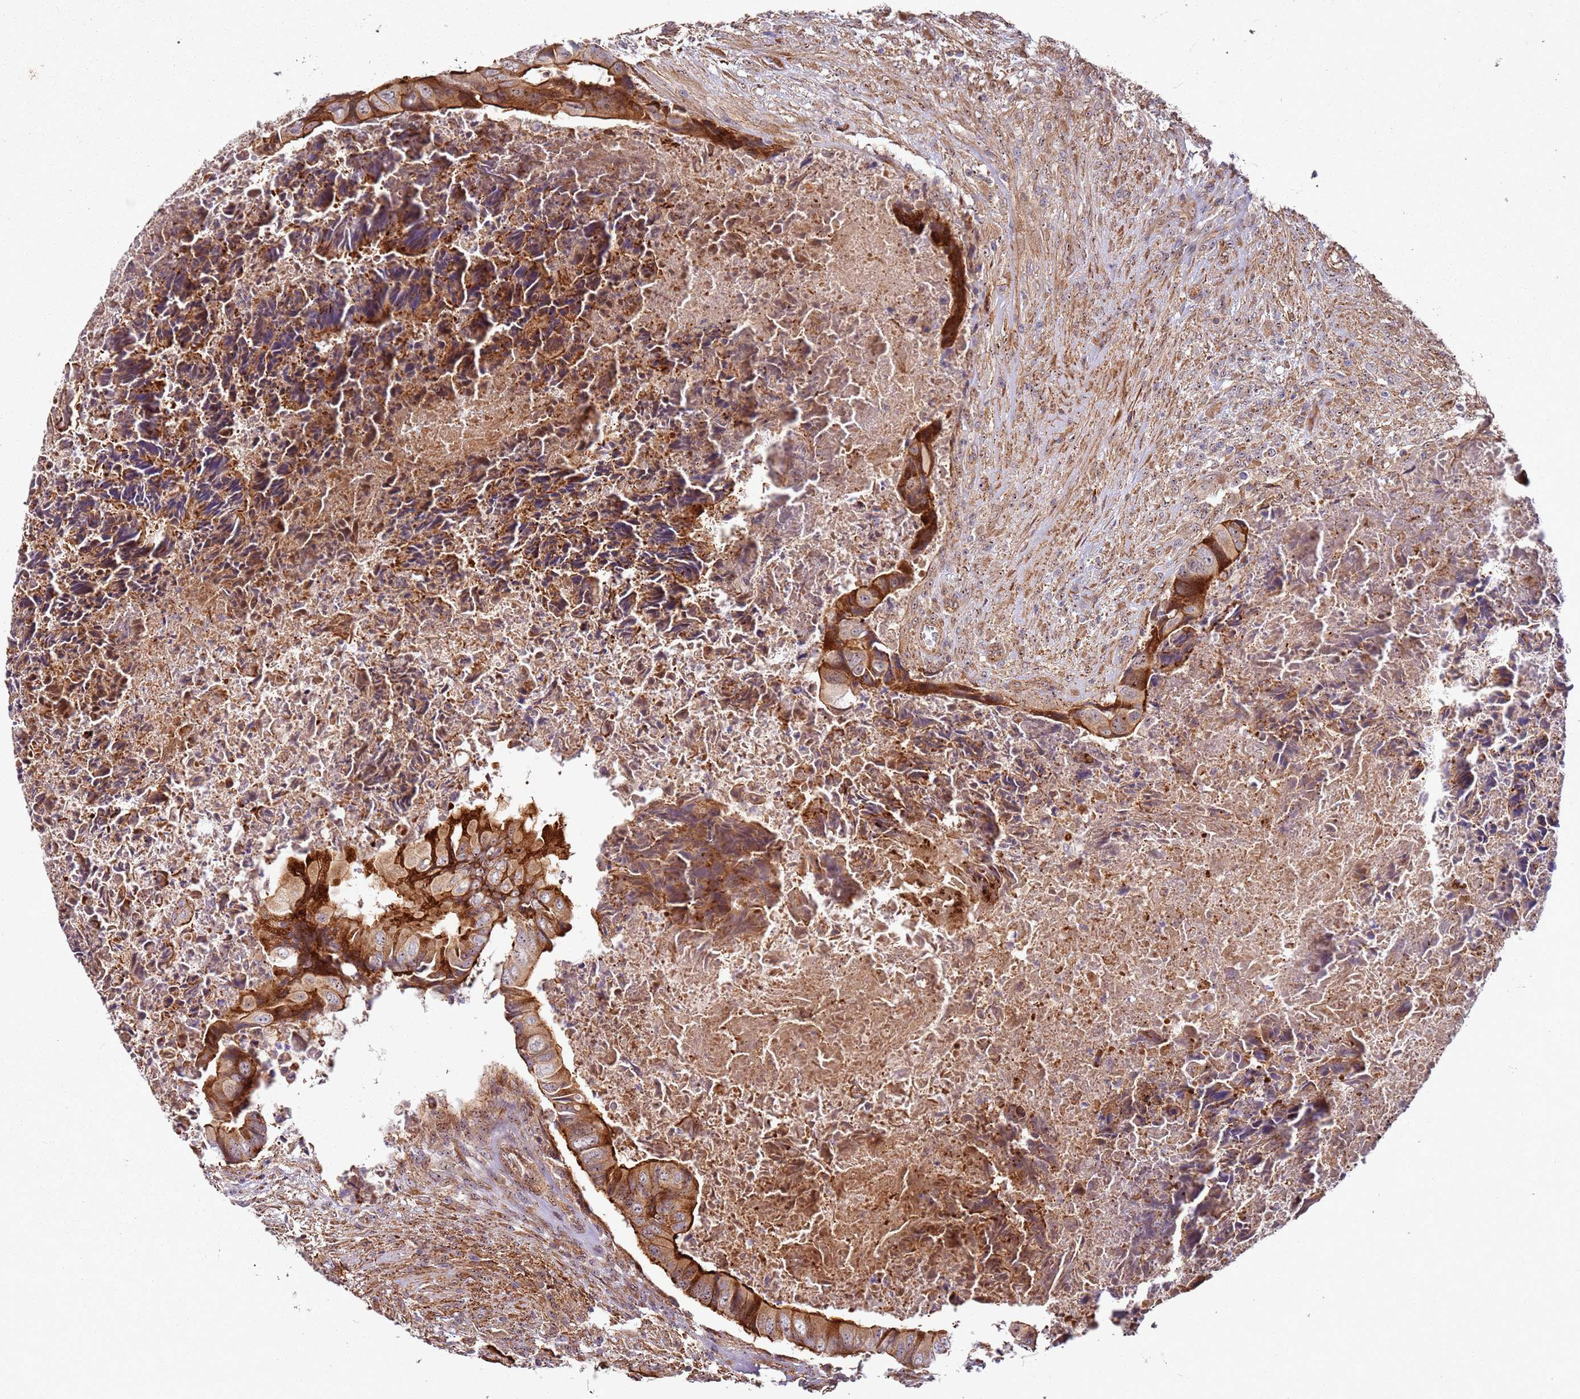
{"staining": {"intensity": "strong", "quantity": ">75%", "location": "cytoplasmic/membranous"}, "tissue": "colorectal cancer", "cell_type": "Tumor cells", "image_type": "cancer", "snomed": [{"axis": "morphology", "description": "Adenocarcinoma, NOS"}, {"axis": "topography", "description": "Rectum"}], "caption": "Colorectal cancer tissue reveals strong cytoplasmic/membranous positivity in about >75% of tumor cells, visualized by immunohistochemistry. The protein is shown in brown color, while the nuclei are stained blue.", "gene": "C2CD4B", "patient": {"sex": "female", "age": 78}}